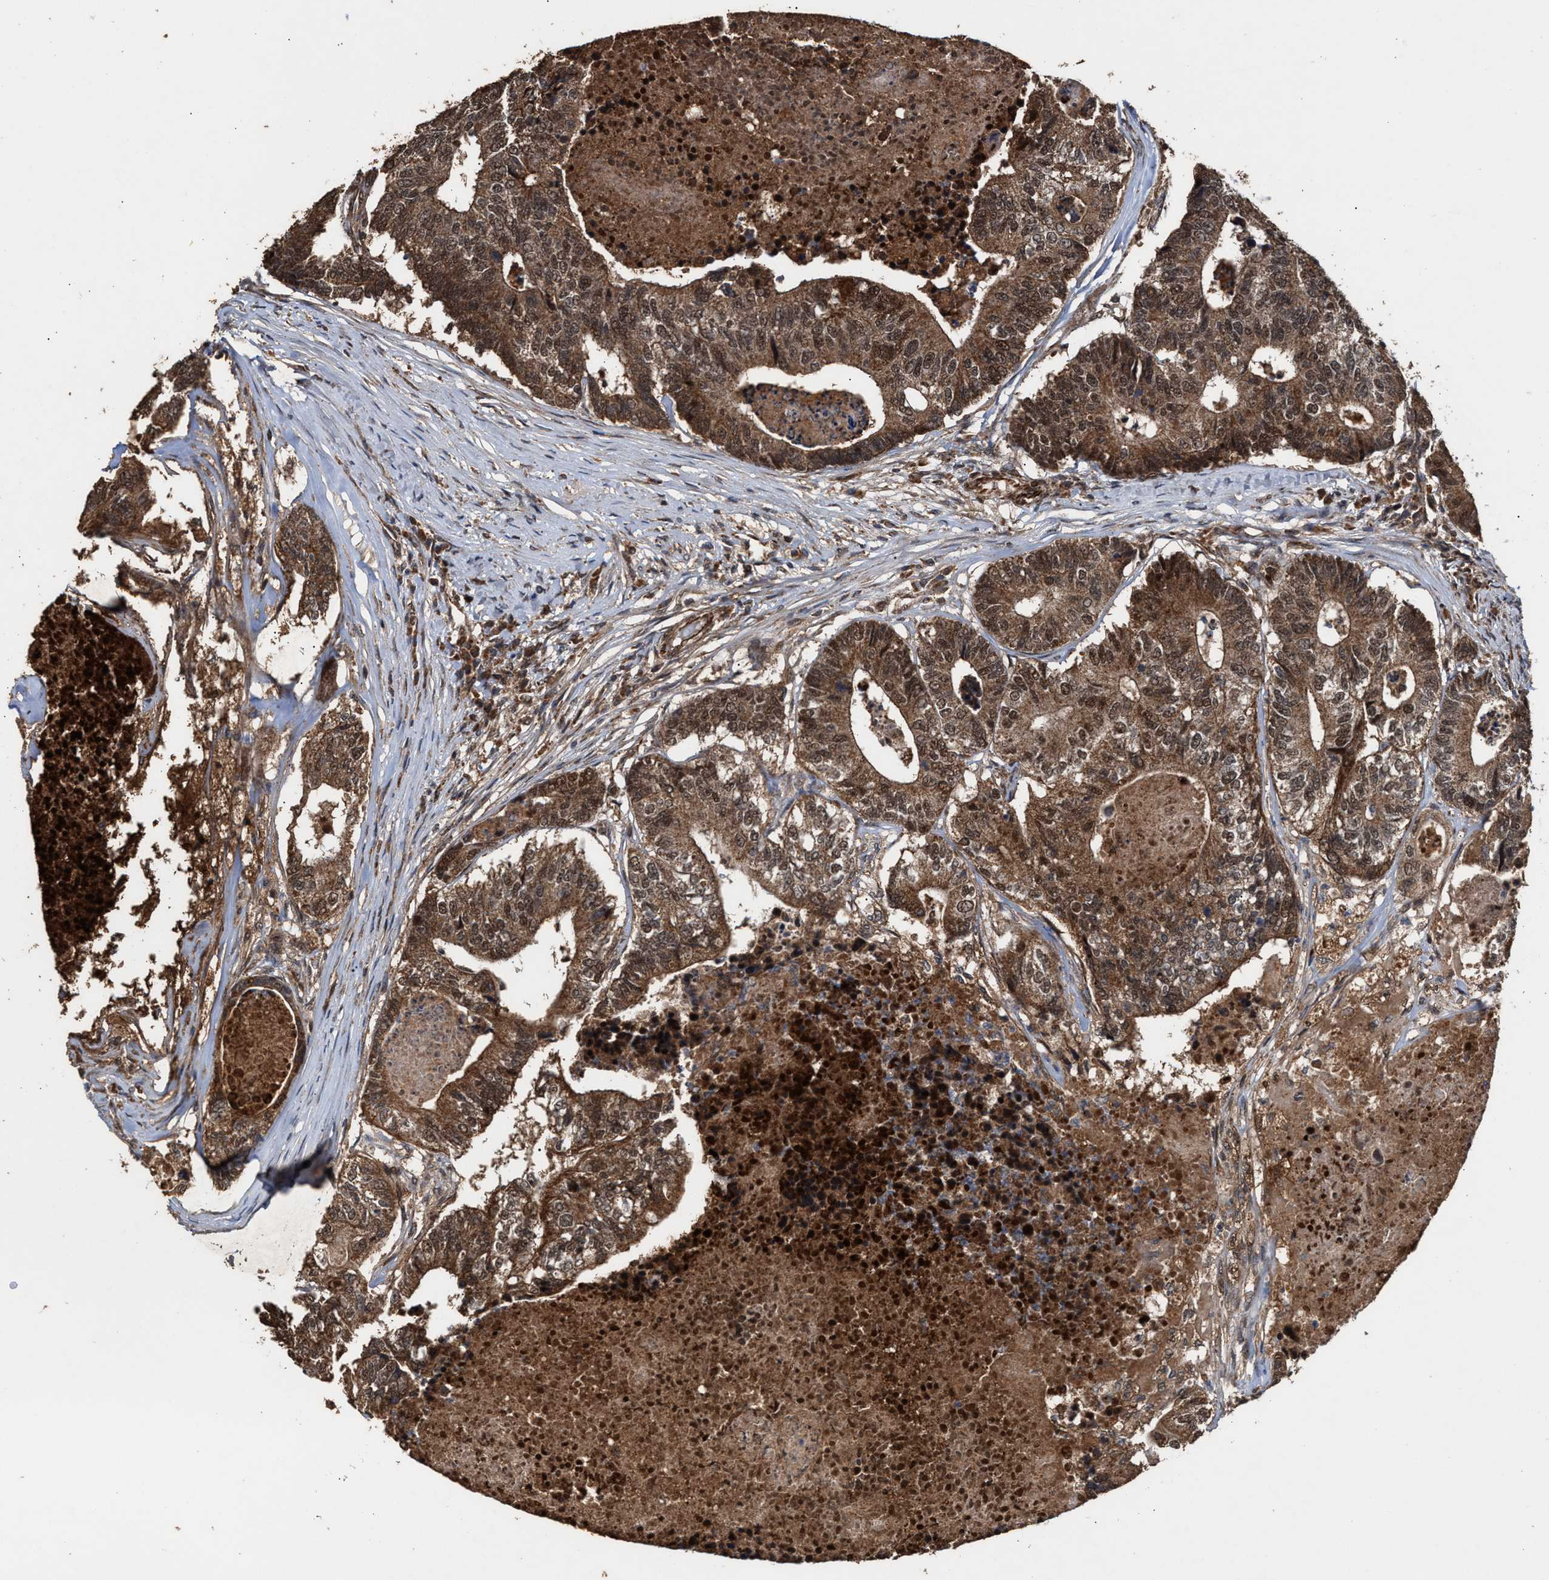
{"staining": {"intensity": "moderate", "quantity": ">75%", "location": "cytoplasmic/membranous,nuclear"}, "tissue": "colorectal cancer", "cell_type": "Tumor cells", "image_type": "cancer", "snomed": [{"axis": "morphology", "description": "Adenocarcinoma, NOS"}, {"axis": "topography", "description": "Colon"}], "caption": "Protein analysis of colorectal cancer tissue shows moderate cytoplasmic/membranous and nuclear staining in about >75% of tumor cells.", "gene": "ZNHIT6", "patient": {"sex": "female", "age": 67}}